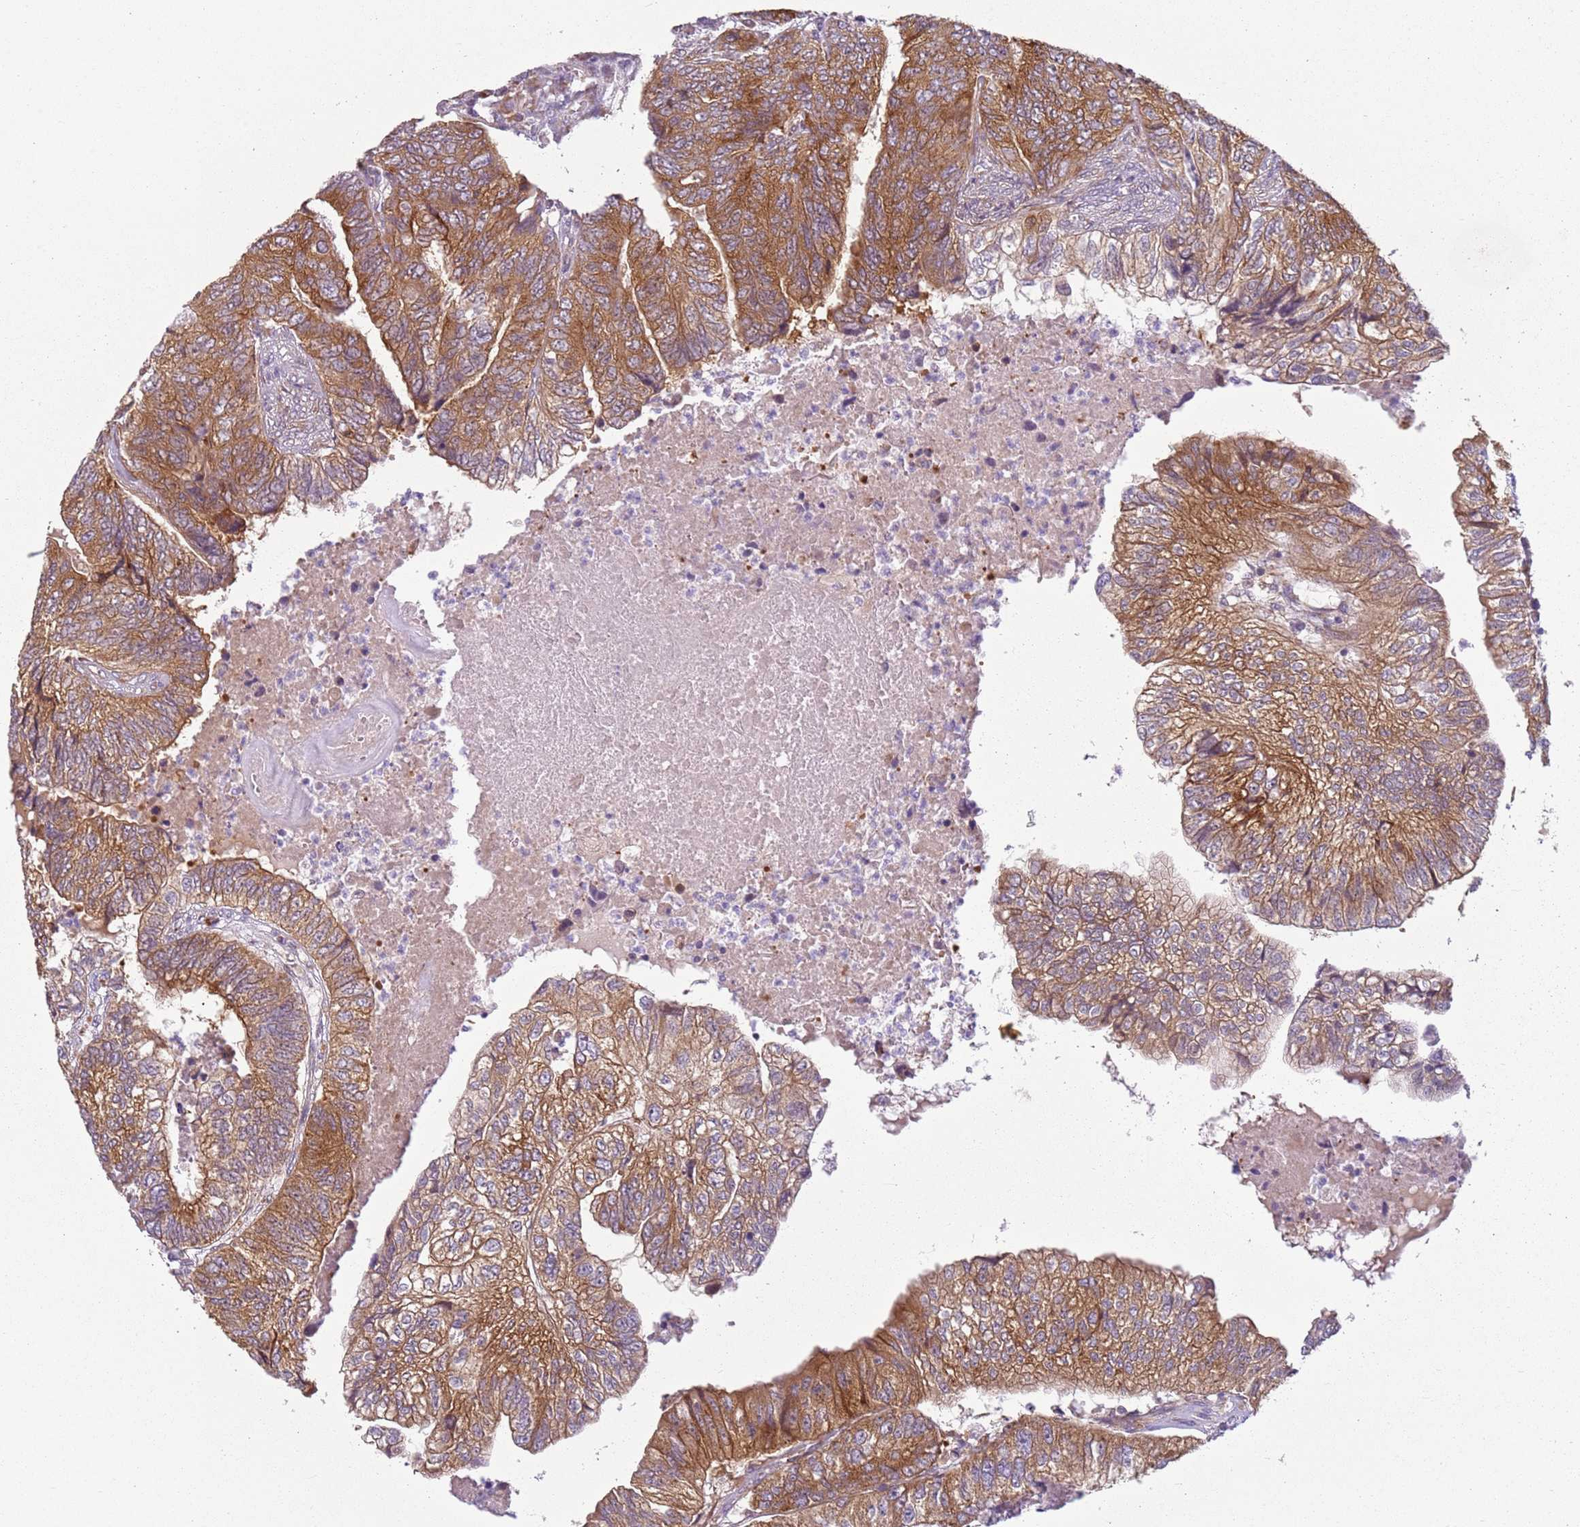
{"staining": {"intensity": "moderate", "quantity": ">75%", "location": "cytoplasmic/membranous"}, "tissue": "colorectal cancer", "cell_type": "Tumor cells", "image_type": "cancer", "snomed": [{"axis": "morphology", "description": "Adenocarcinoma, NOS"}, {"axis": "topography", "description": "Colon"}], "caption": "Human colorectal cancer stained for a protein (brown) shows moderate cytoplasmic/membranous positive positivity in approximately >75% of tumor cells.", "gene": "RPS28", "patient": {"sex": "female", "age": 67}}